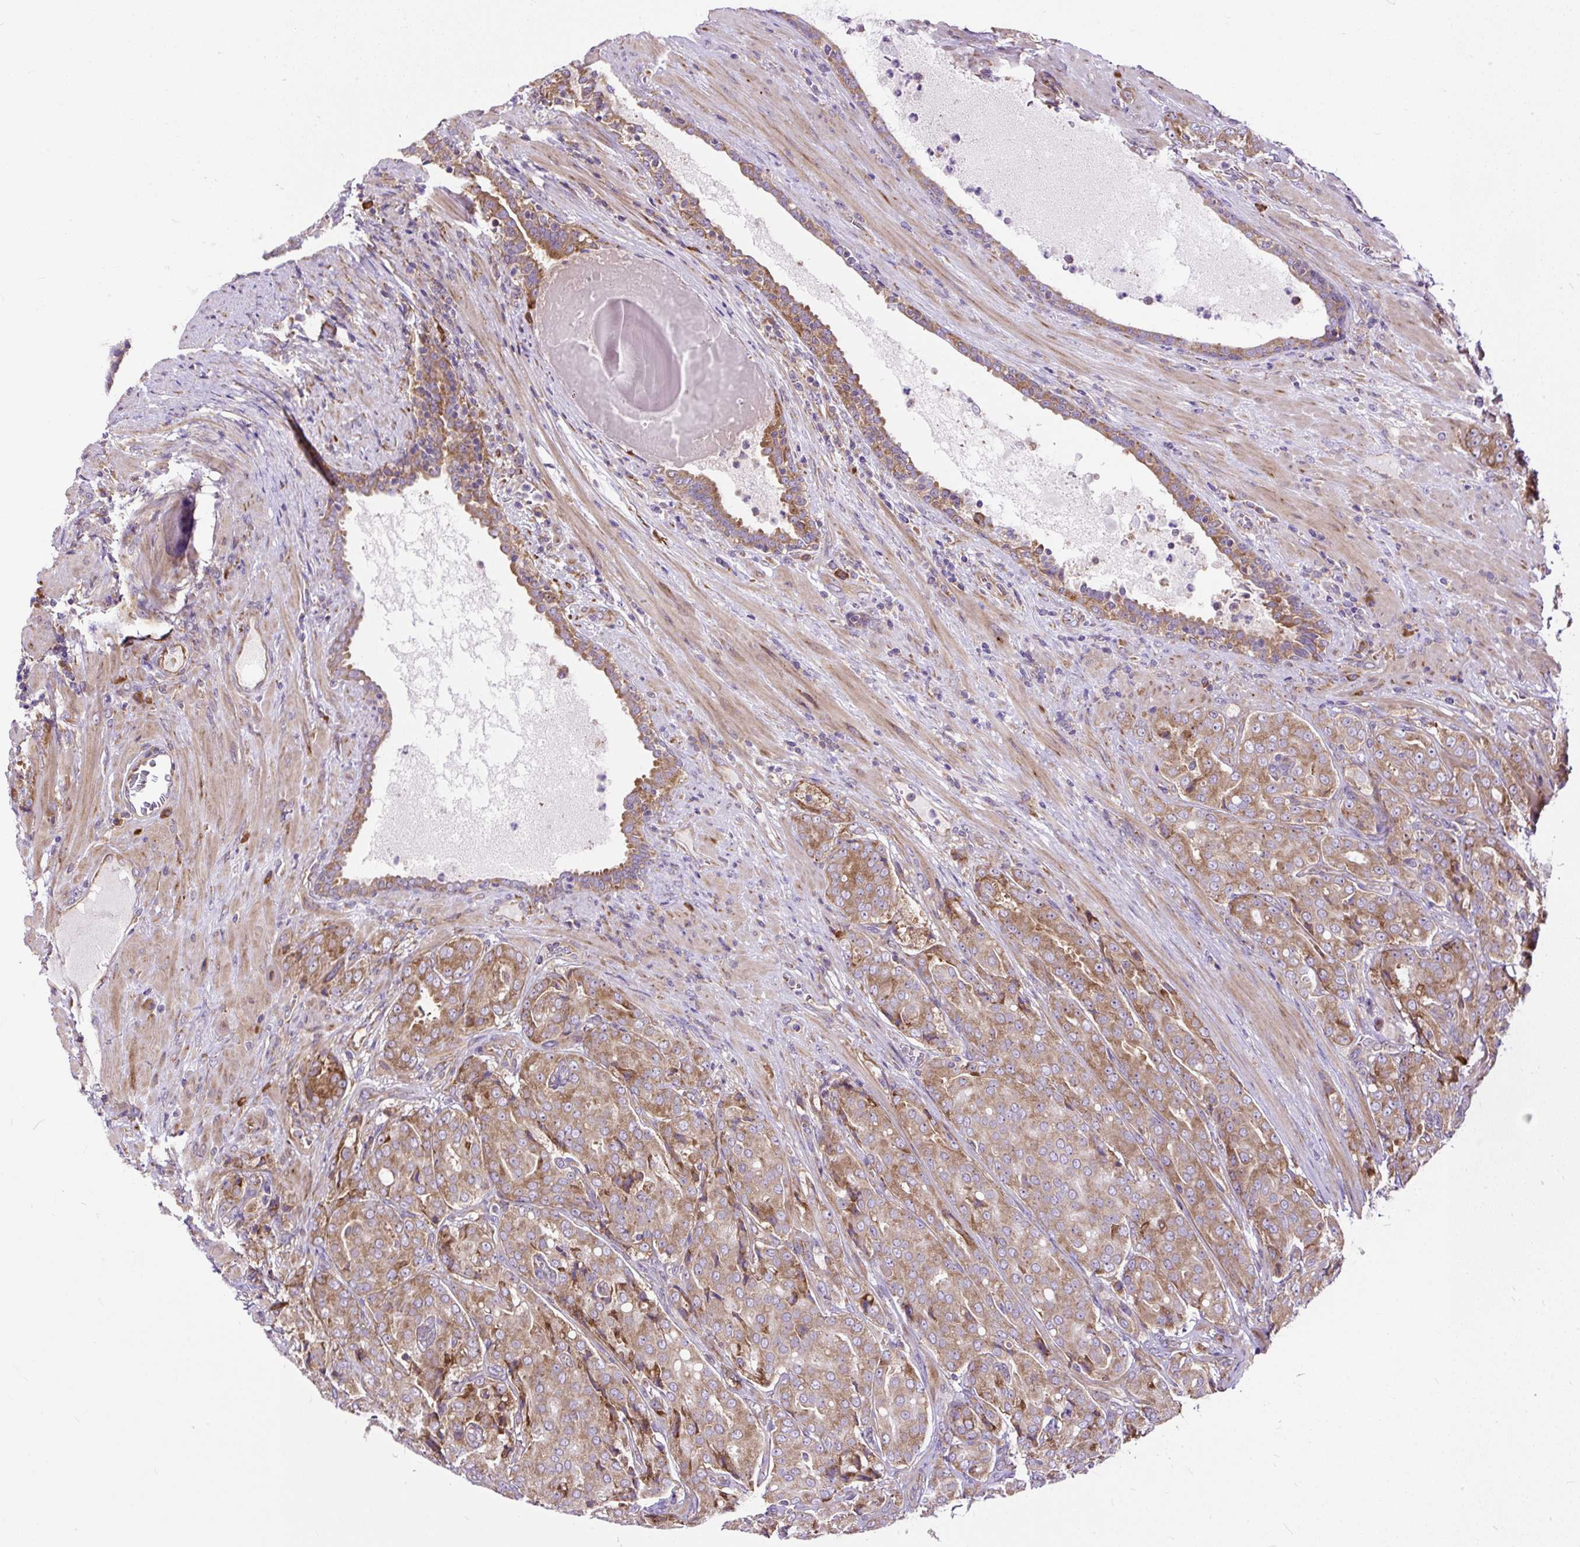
{"staining": {"intensity": "moderate", "quantity": ">75%", "location": "cytoplasmic/membranous"}, "tissue": "prostate cancer", "cell_type": "Tumor cells", "image_type": "cancer", "snomed": [{"axis": "morphology", "description": "Adenocarcinoma, High grade"}, {"axis": "topography", "description": "Prostate"}], "caption": "Immunohistochemistry histopathology image of prostate cancer (adenocarcinoma (high-grade)) stained for a protein (brown), which reveals medium levels of moderate cytoplasmic/membranous expression in approximately >75% of tumor cells.", "gene": "RPS5", "patient": {"sex": "male", "age": 68}}